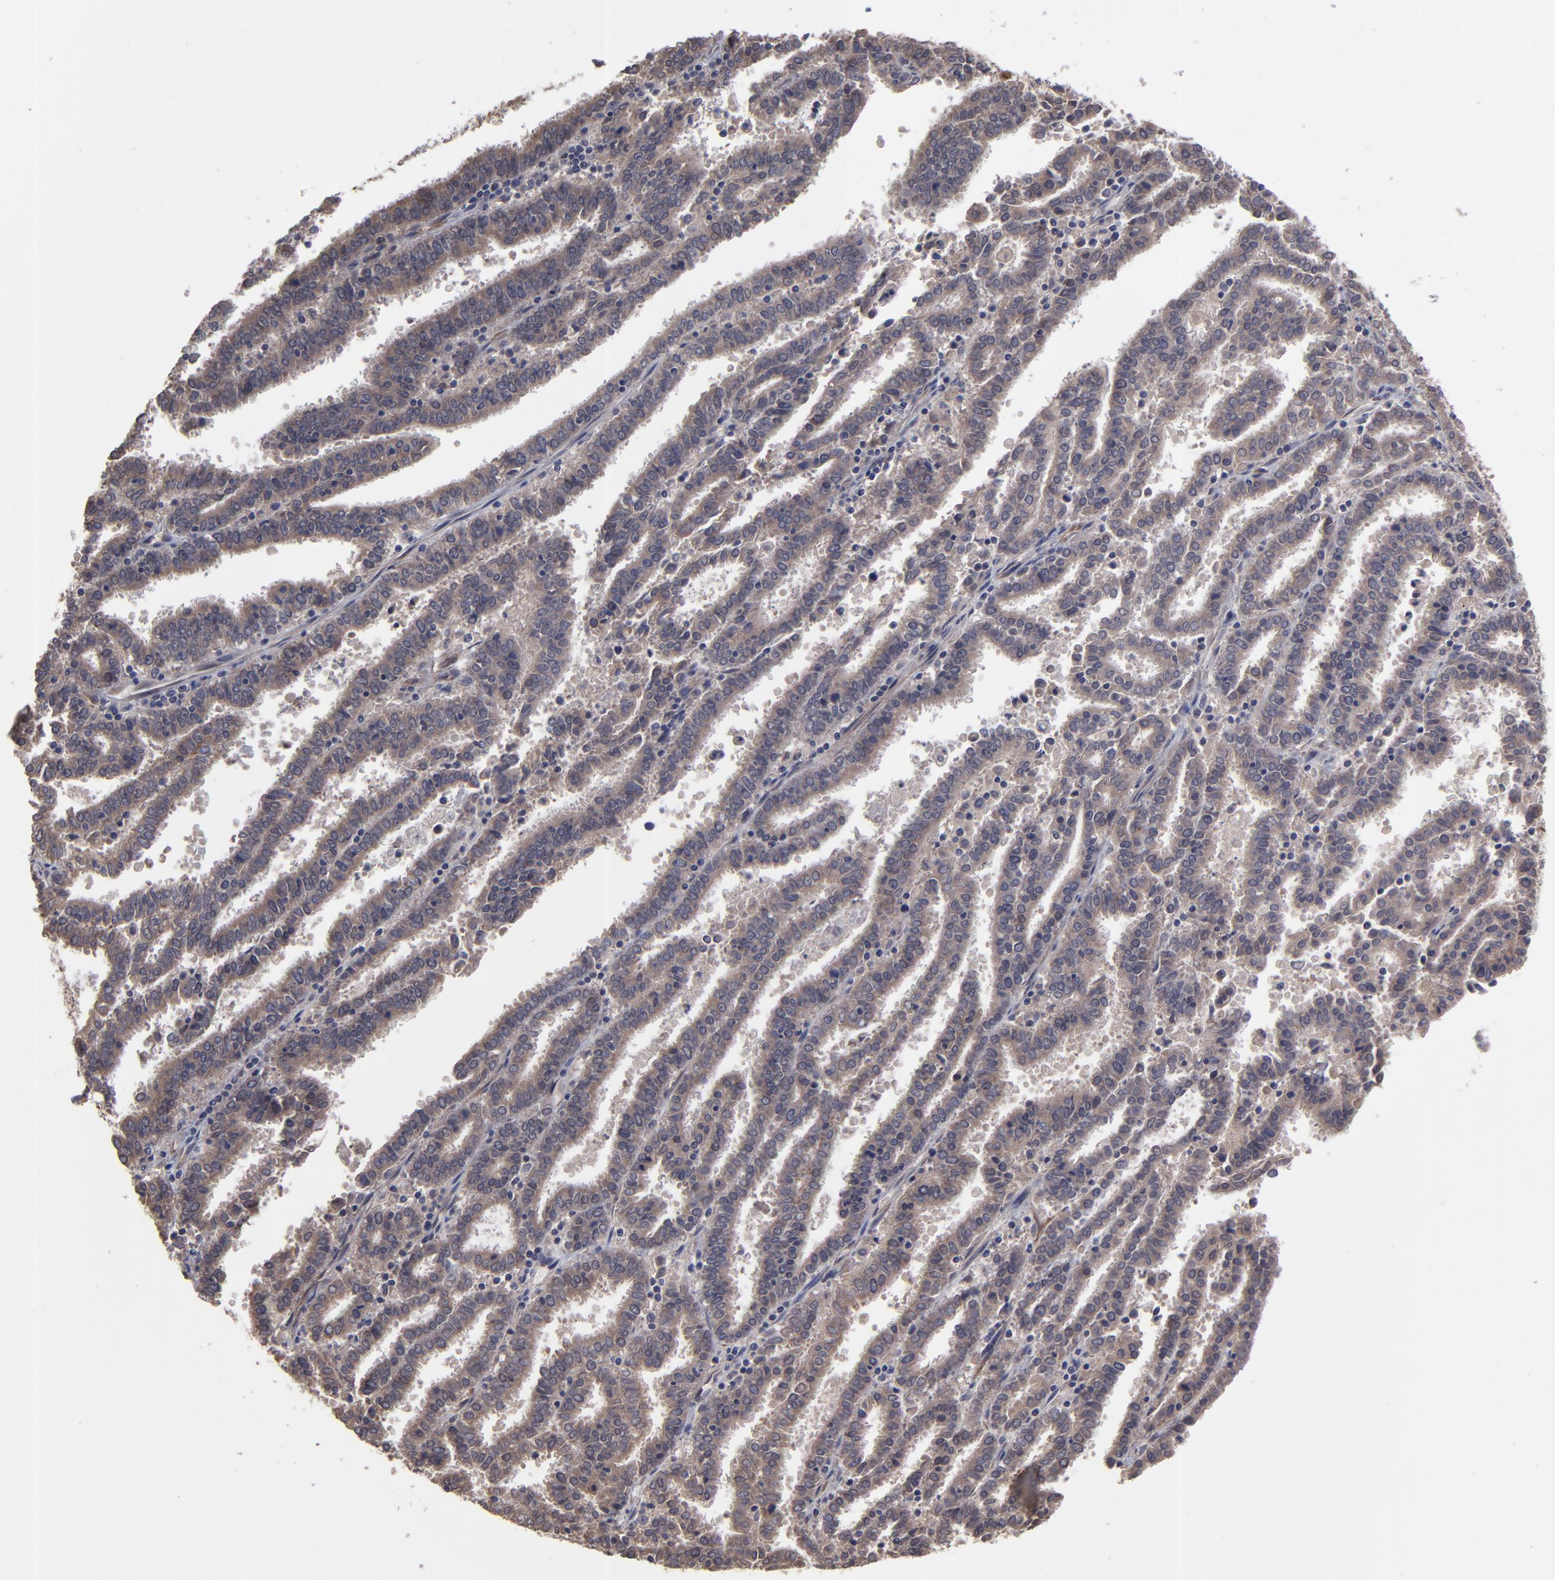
{"staining": {"intensity": "weak", "quantity": ">75%", "location": "cytoplasmic/membranous"}, "tissue": "endometrial cancer", "cell_type": "Tumor cells", "image_type": "cancer", "snomed": [{"axis": "morphology", "description": "Adenocarcinoma, NOS"}, {"axis": "topography", "description": "Uterus"}], "caption": "A low amount of weak cytoplasmic/membranous staining is present in approximately >75% of tumor cells in endometrial cancer tissue. (IHC, brightfield microscopy, high magnification).", "gene": "ZNF780B", "patient": {"sex": "female", "age": 83}}